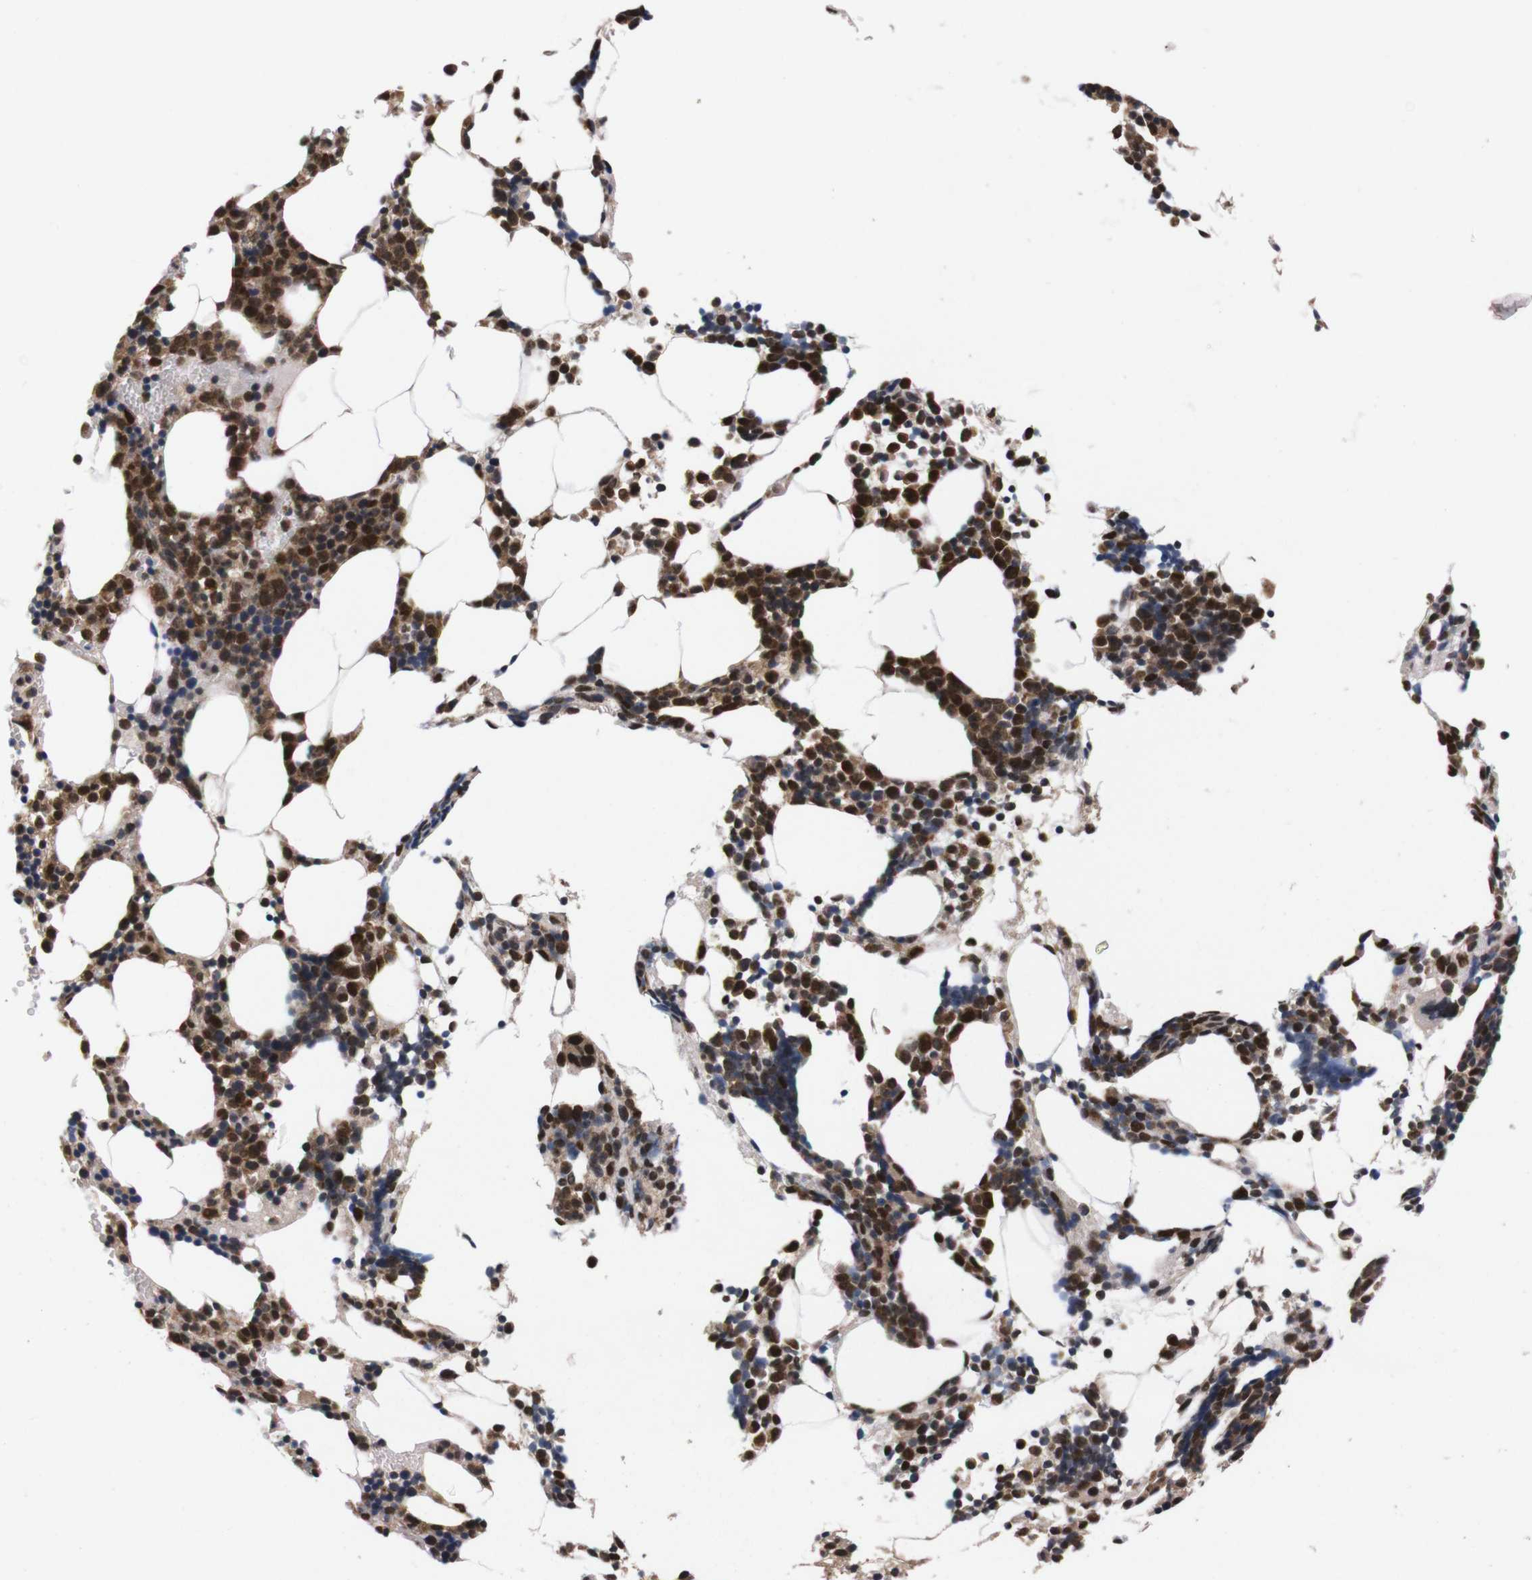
{"staining": {"intensity": "strong", "quantity": ">75%", "location": "cytoplasmic/membranous,nuclear"}, "tissue": "bone marrow", "cell_type": "Hematopoietic cells", "image_type": "normal", "snomed": [{"axis": "morphology", "description": "Normal tissue, NOS"}, {"axis": "morphology", "description": "Inflammation, NOS"}, {"axis": "topography", "description": "Bone marrow"}], "caption": "About >75% of hematopoietic cells in unremarkable bone marrow show strong cytoplasmic/membranous,nuclear protein positivity as visualized by brown immunohistochemical staining.", "gene": "UBQLN2", "patient": {"sex": "male", "age": 42}}